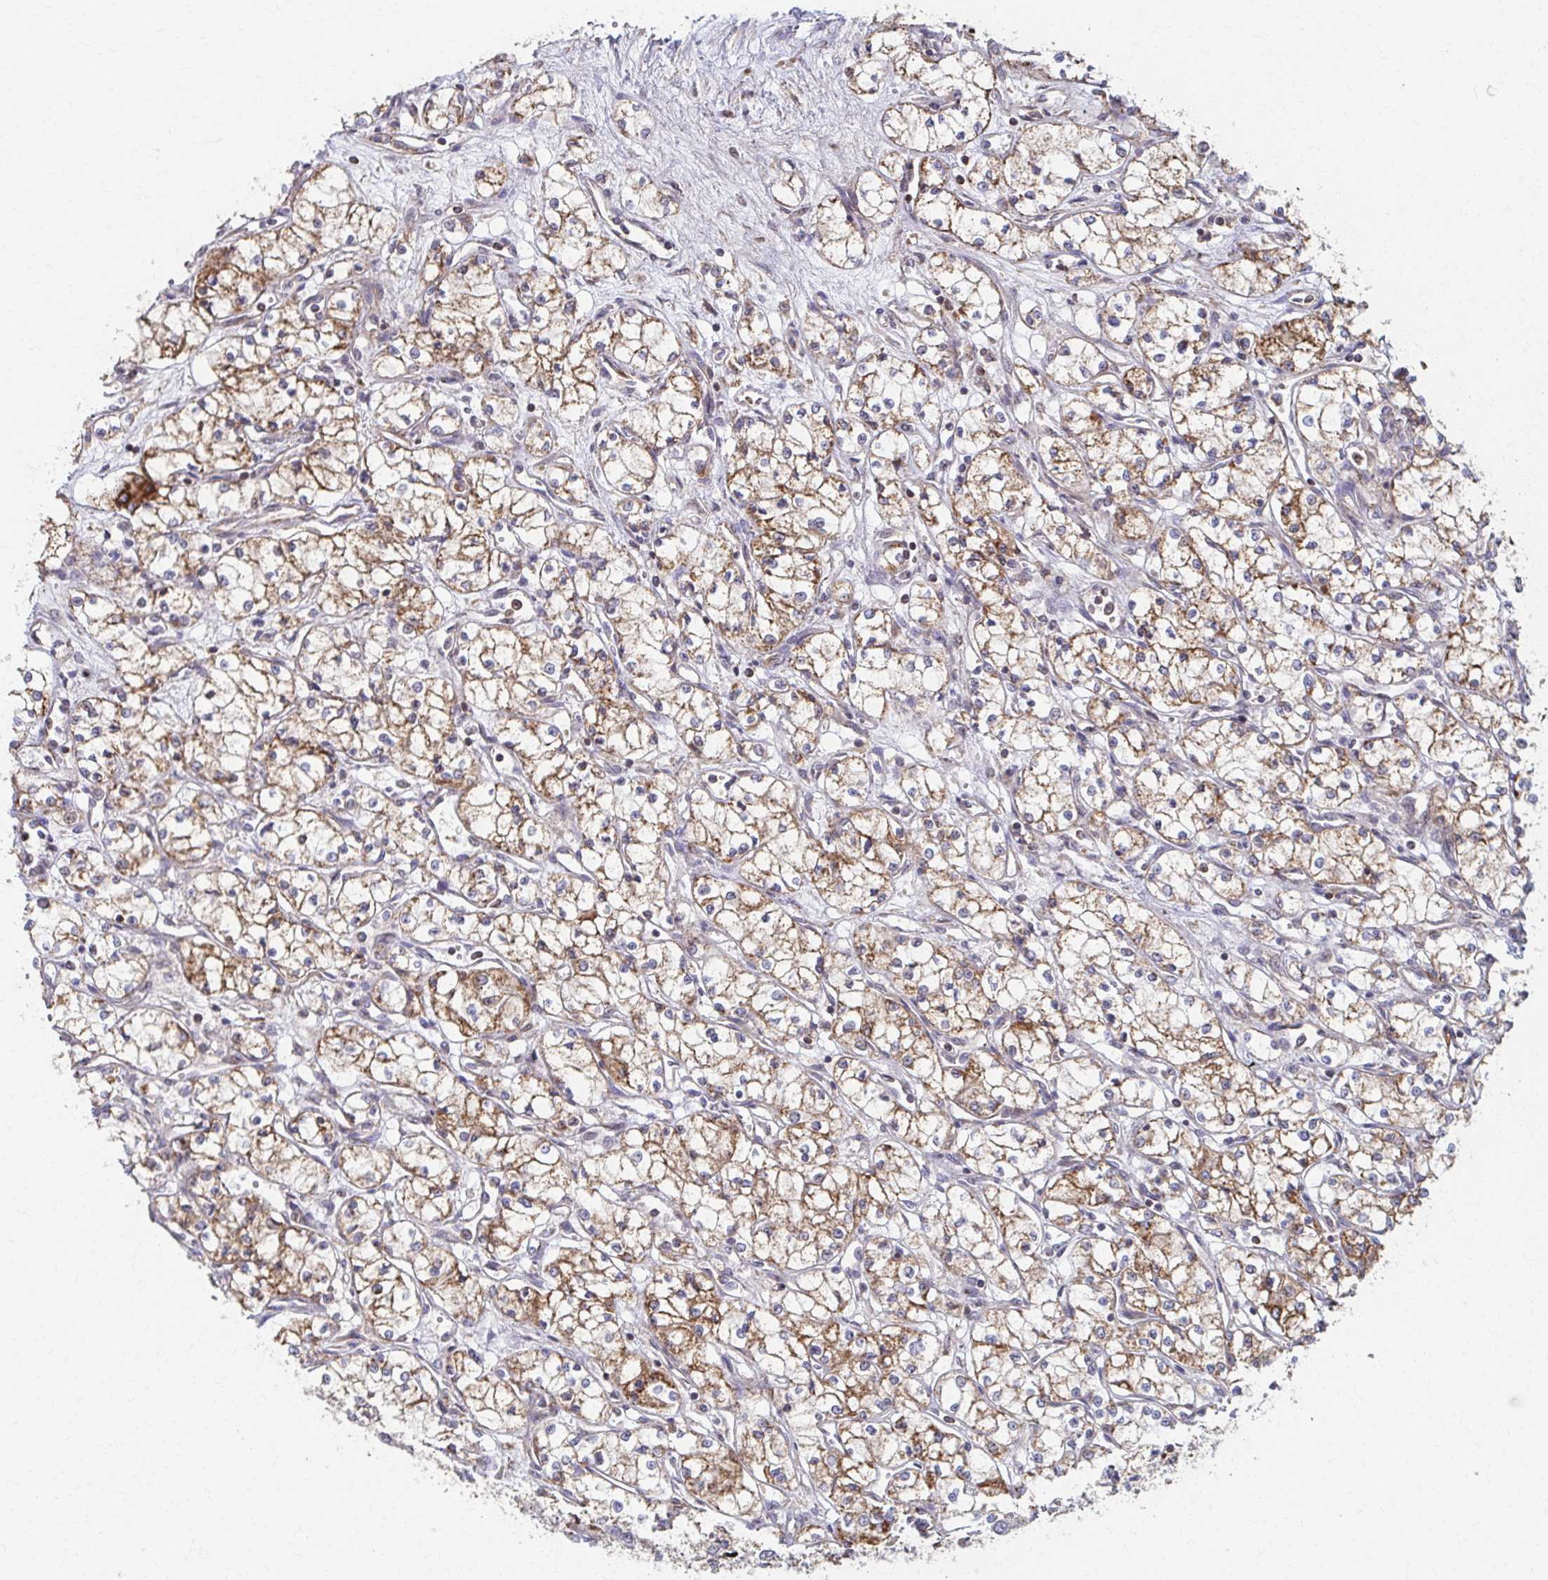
{"staining": {"intensity": "moderate", "quantity": ">75%", "location": "cytoplasmic/membranous"}, "tissue": "renal cancer", "cell_type": "Tumor cells", "image_type": "cancer", "snomed": [{"axis": "morphology", "description": "Normal tissue, NOS"}, {"axis": "morphology", "description": "Adenocarcinoma, NOS"}, {"axis": "topography", "description": "Kidney"}], "caption": "The image displays staining of adenocarcinoma (renal), revealing moderate cytoplasmic/membranous protein staining (brown color) within tumor cells. The staining was performed using DAB, with brown indicating positive protein expression. Nuclei are stained blue with hematoxylin.", "gene": "KLHL34", "patient": {"sex": "male", "age": 59}}